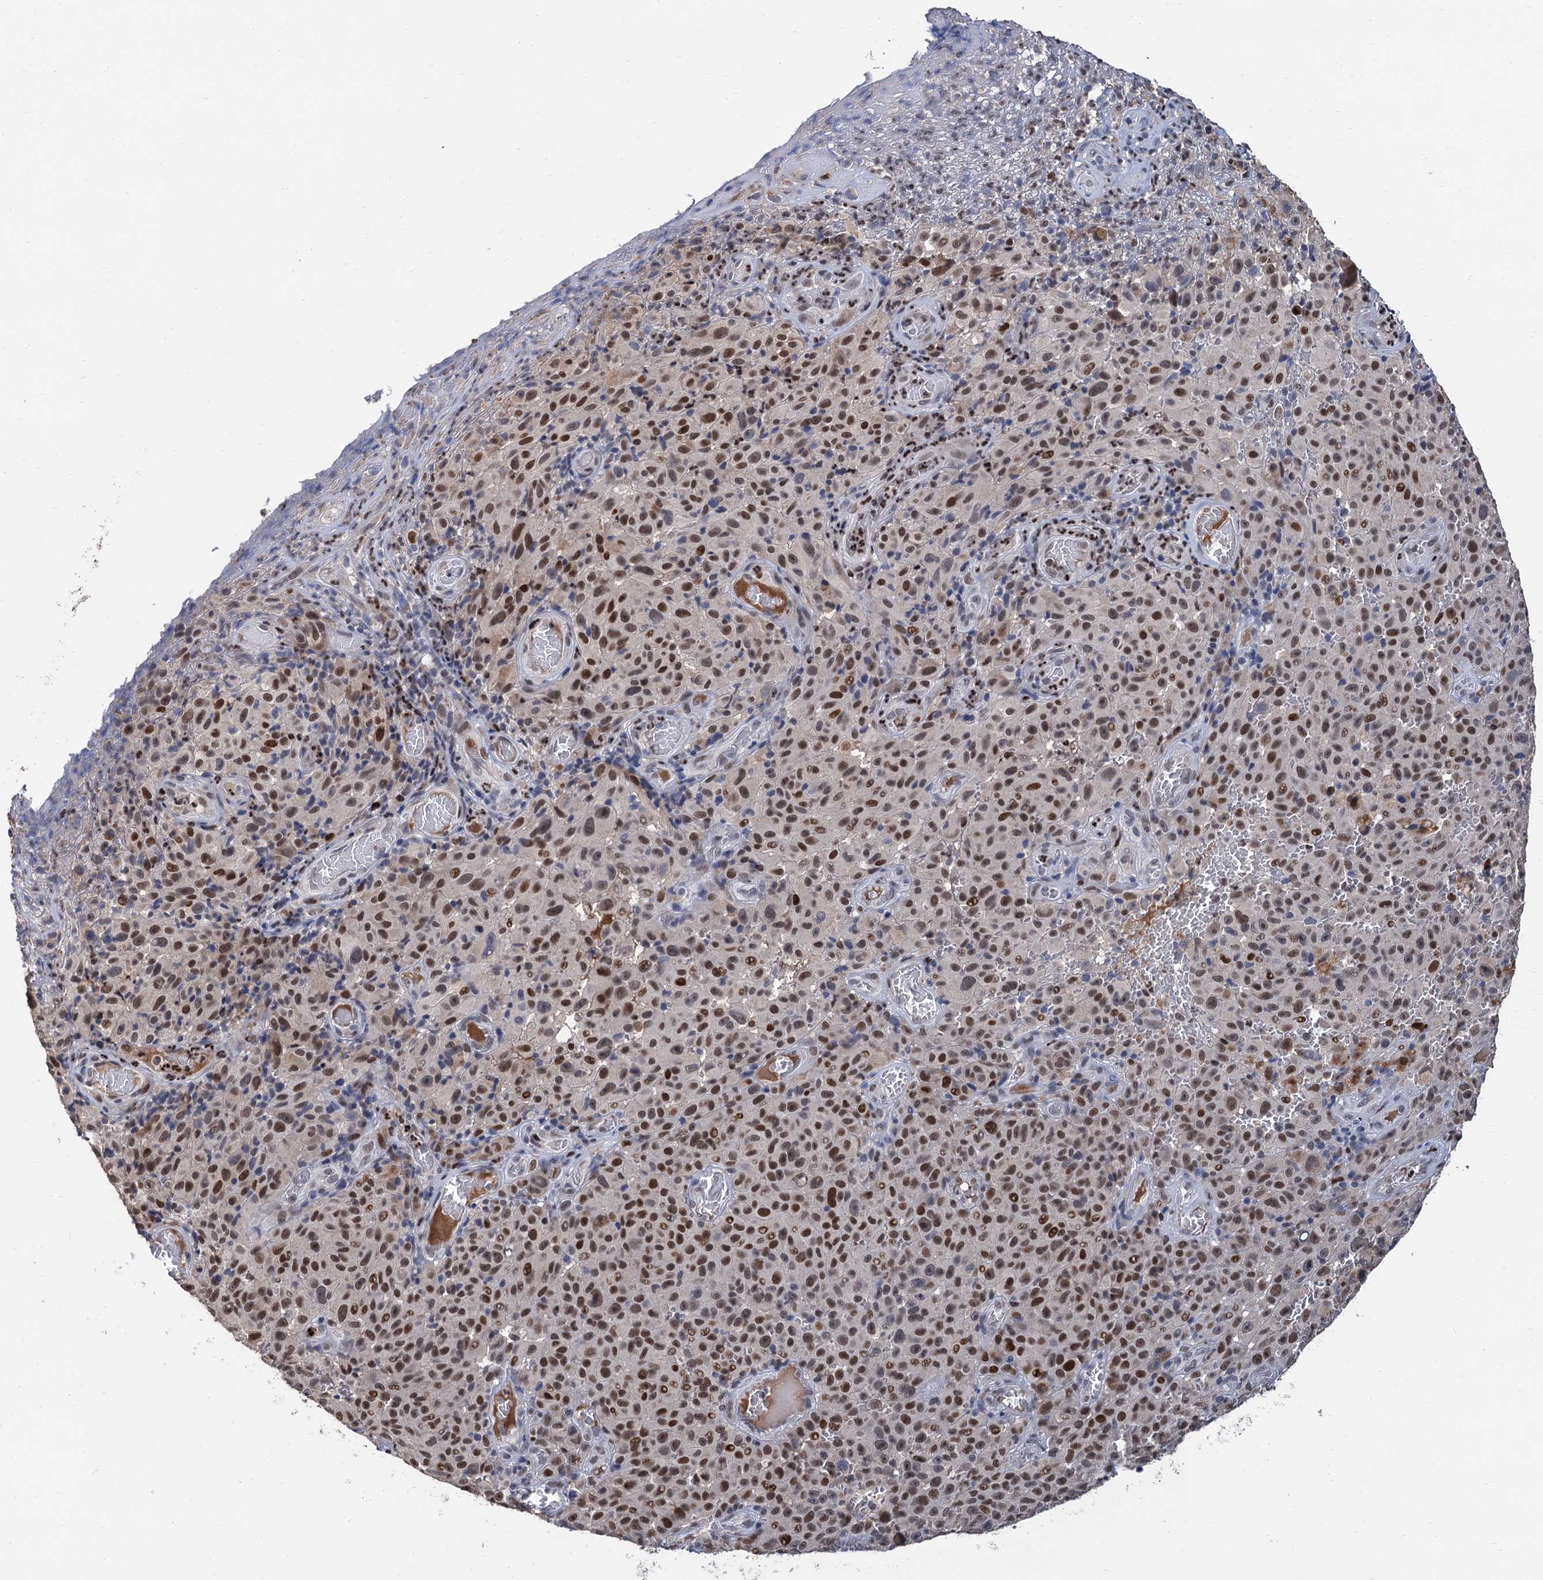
{"staining": {"intensity": "moderate", "quantity": ">75%", "location": "nuclear"}, "tissue": "melanoma", "cell_type": "Tumor cells", "image_type": "cancer", "snomed": [{"axis": "morphology", "description": "Malignant melanoma, NOS"}, {"axis": "topography", "description": "Skin"}], "caption": "Moderate nuclear staining for a protein is appreciated in about >75% of tumor cells of malignant melanoma using immunohistochemistry (IHC).", "gene": "TSEN34", "patient": {"sex": "female", "age": 82}}